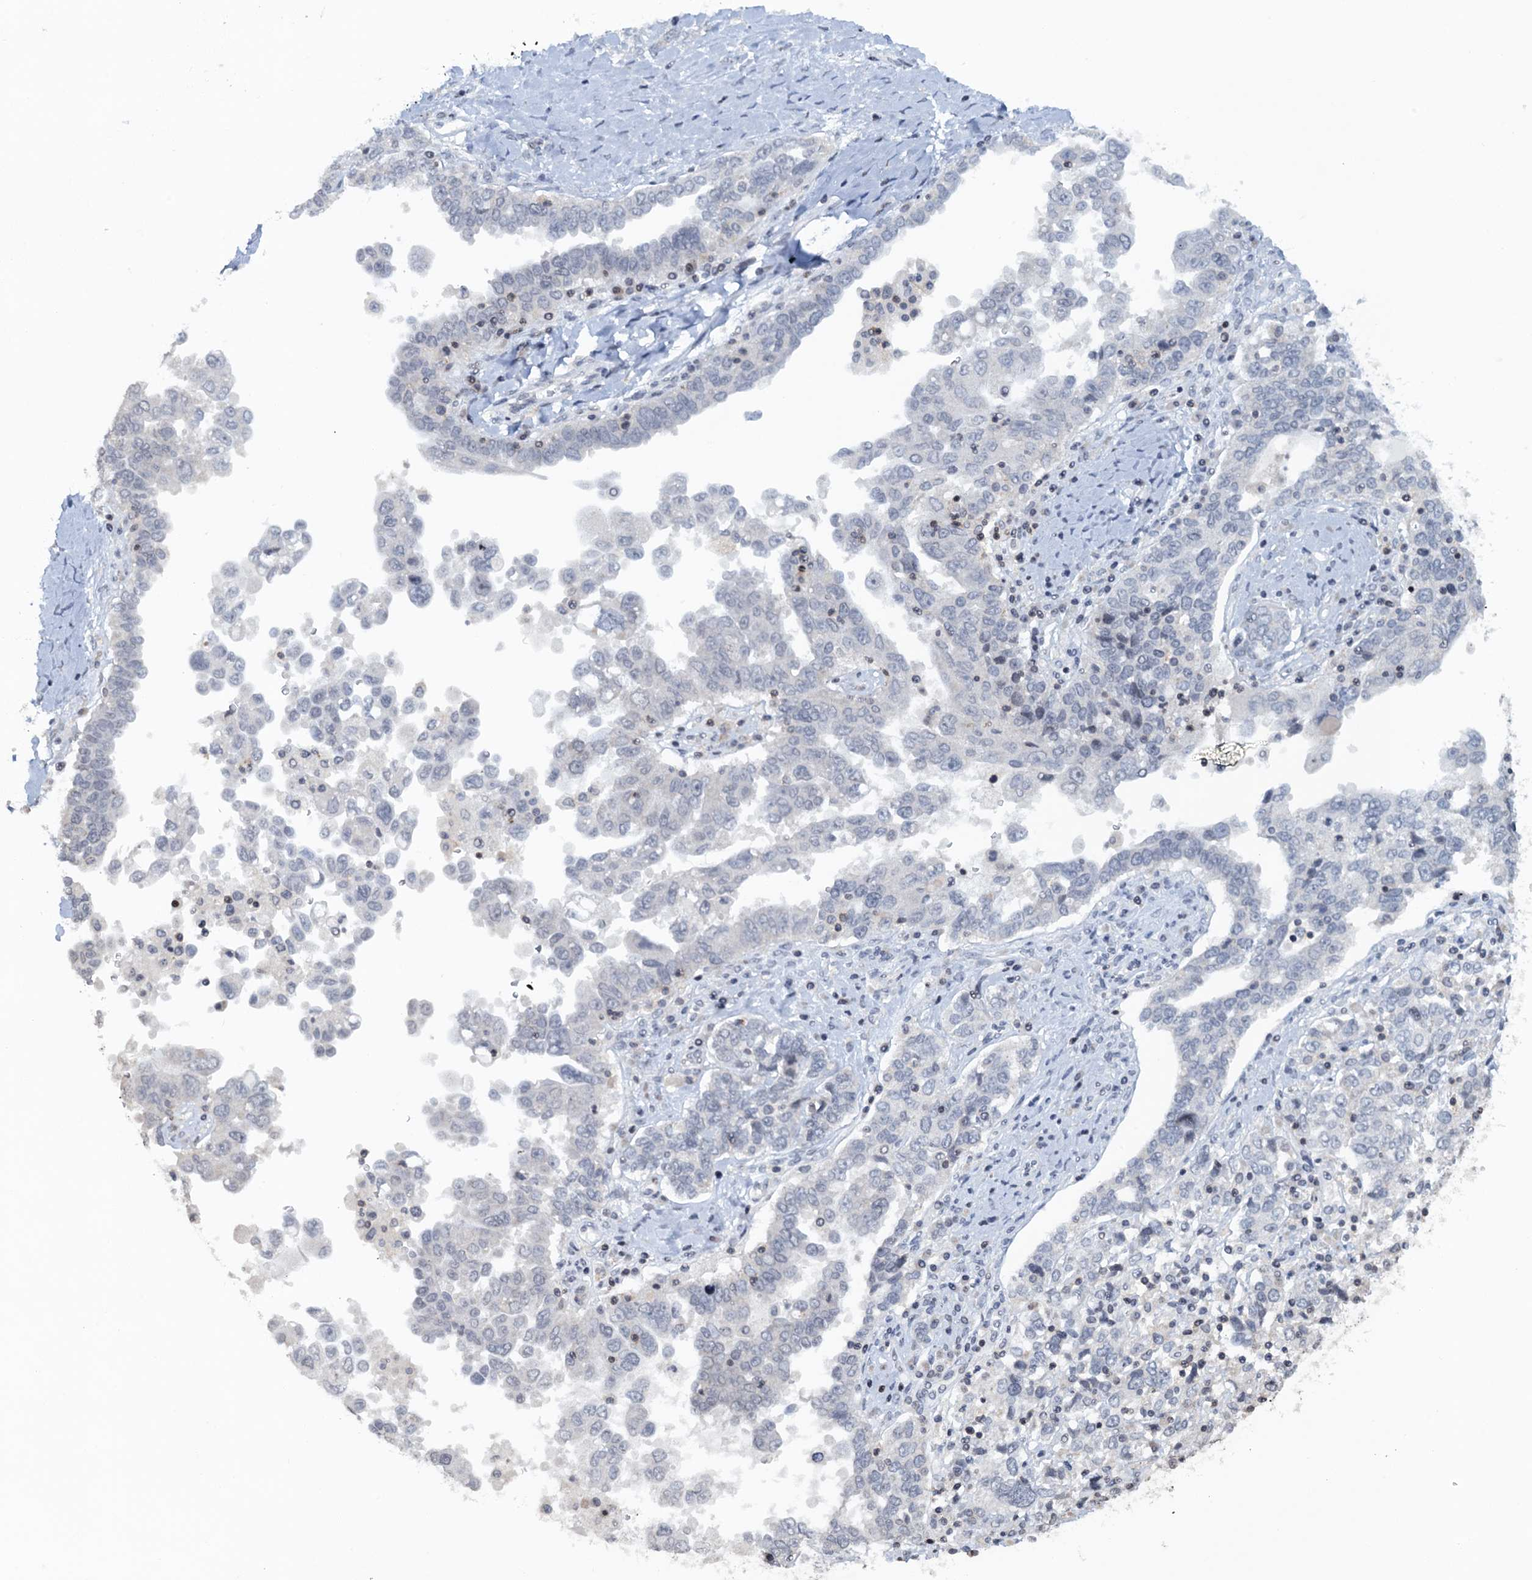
{"staining": {"intensity": "negative", "quantity": "none", "location": "none"}, "tissue": "ovarian cancer", "cell_type": "Tumor cells", "image_type": "cancer", "snomed": [{"axis": "morphology", "description": "Carcinoma, endometroid"}, {"axis": "topography", "description": "Ovary"}], "caption": "A photomicrograph of ovarian endometroid carcinoma stained for a protein exhibits no brown staining in tumor cells.", "gene": "FYB1", "patient": {"sex": "female", "age": 62}}